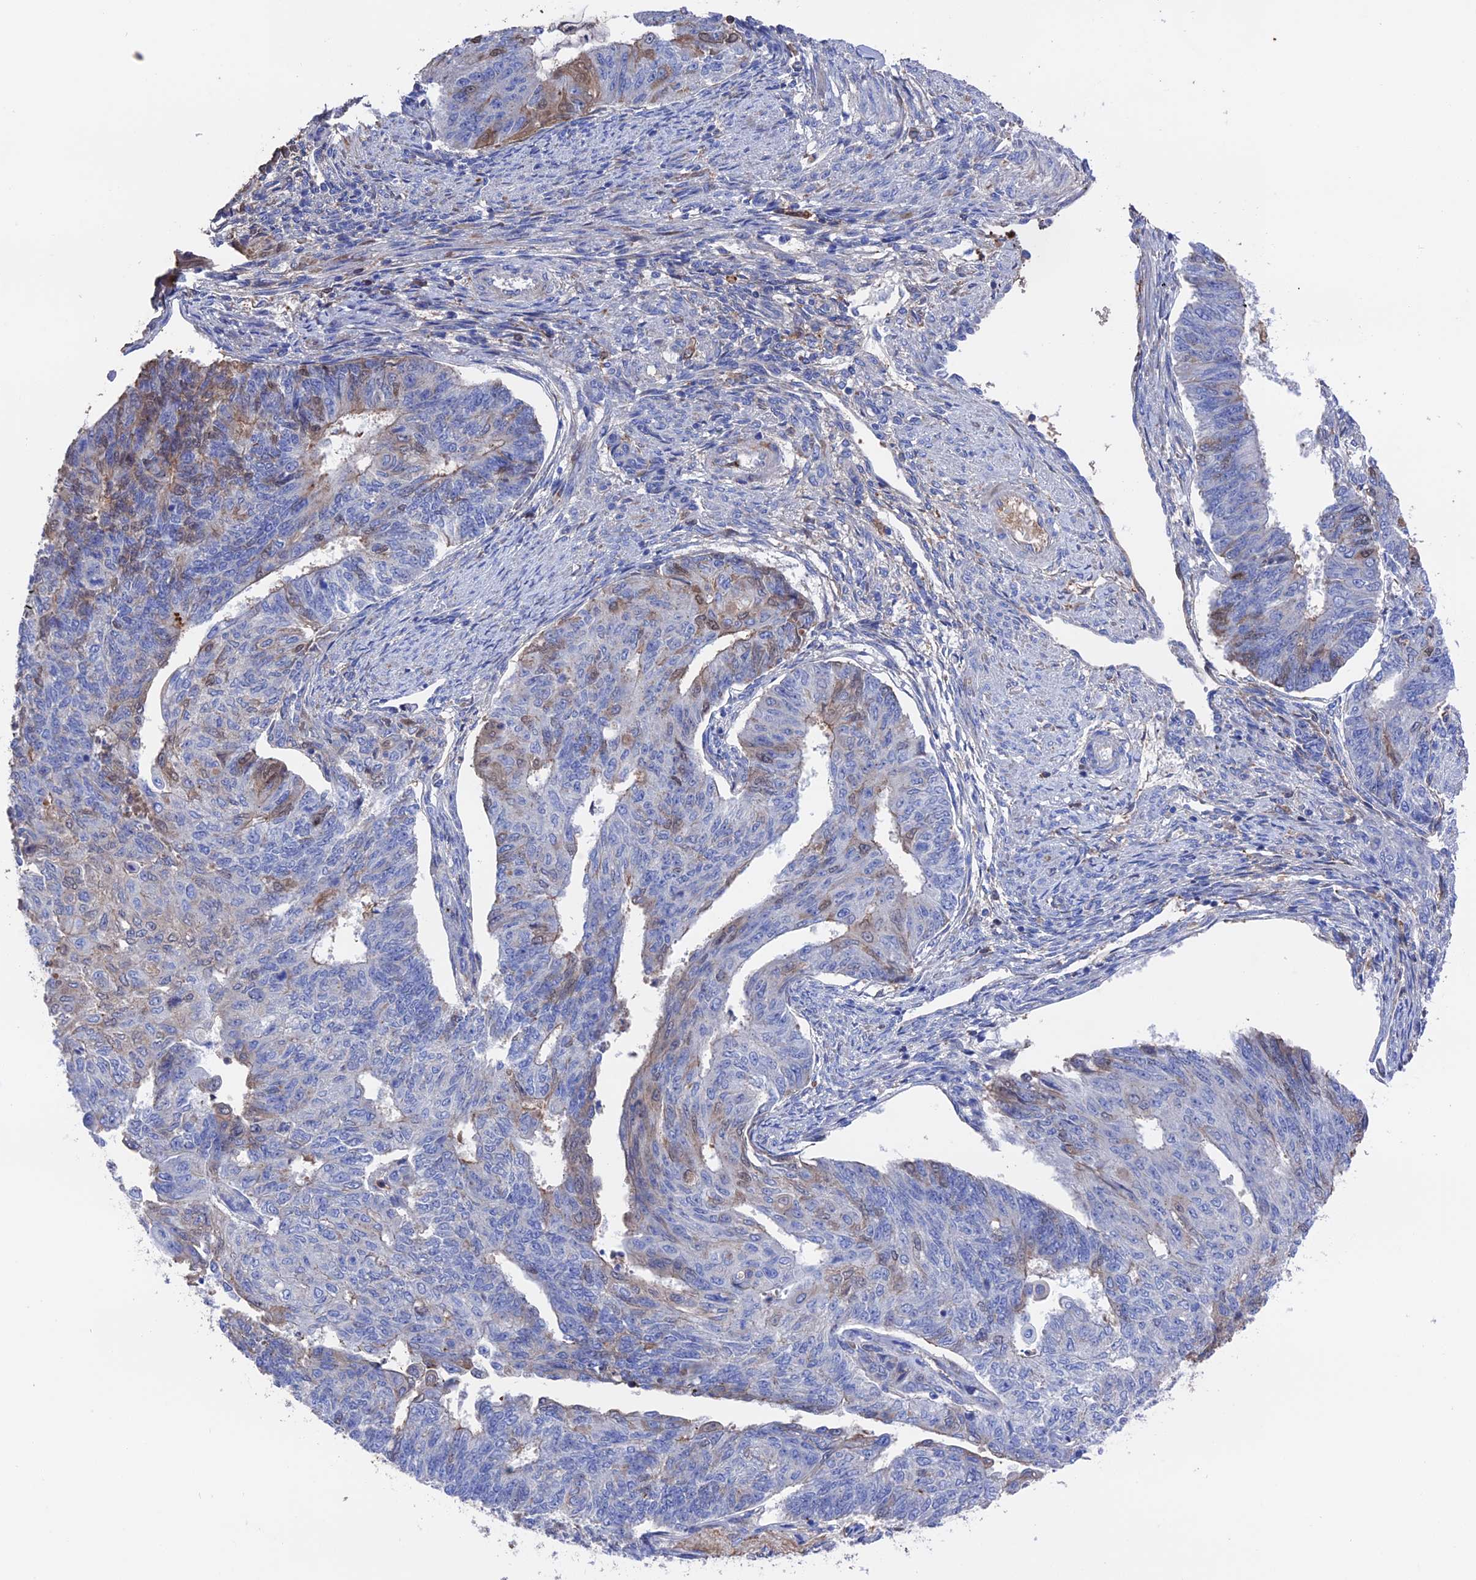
{"staining": {"intensity": "moderate", "quantity": "<25%", "location": "cytoplasmic/membranous,nuclear"}, "tissue": "endometrial cancer", "cell_type": "Tumor cells", "image_type": "cancer", "snomed": [{"axis": "morphology", "description": "Adenocarcinoma, NOS"}, {"axis": "topography", "description": "Endometrium"}], "caption": "Protein expression analysis of human adenocarcinoma (endometrial) reveals moderate cytoplasmic/membranous and nuclear positivity in about <25% of tumor cells.", "gene": "HPF1", "patient": {"sex": "female", "age": 32}}